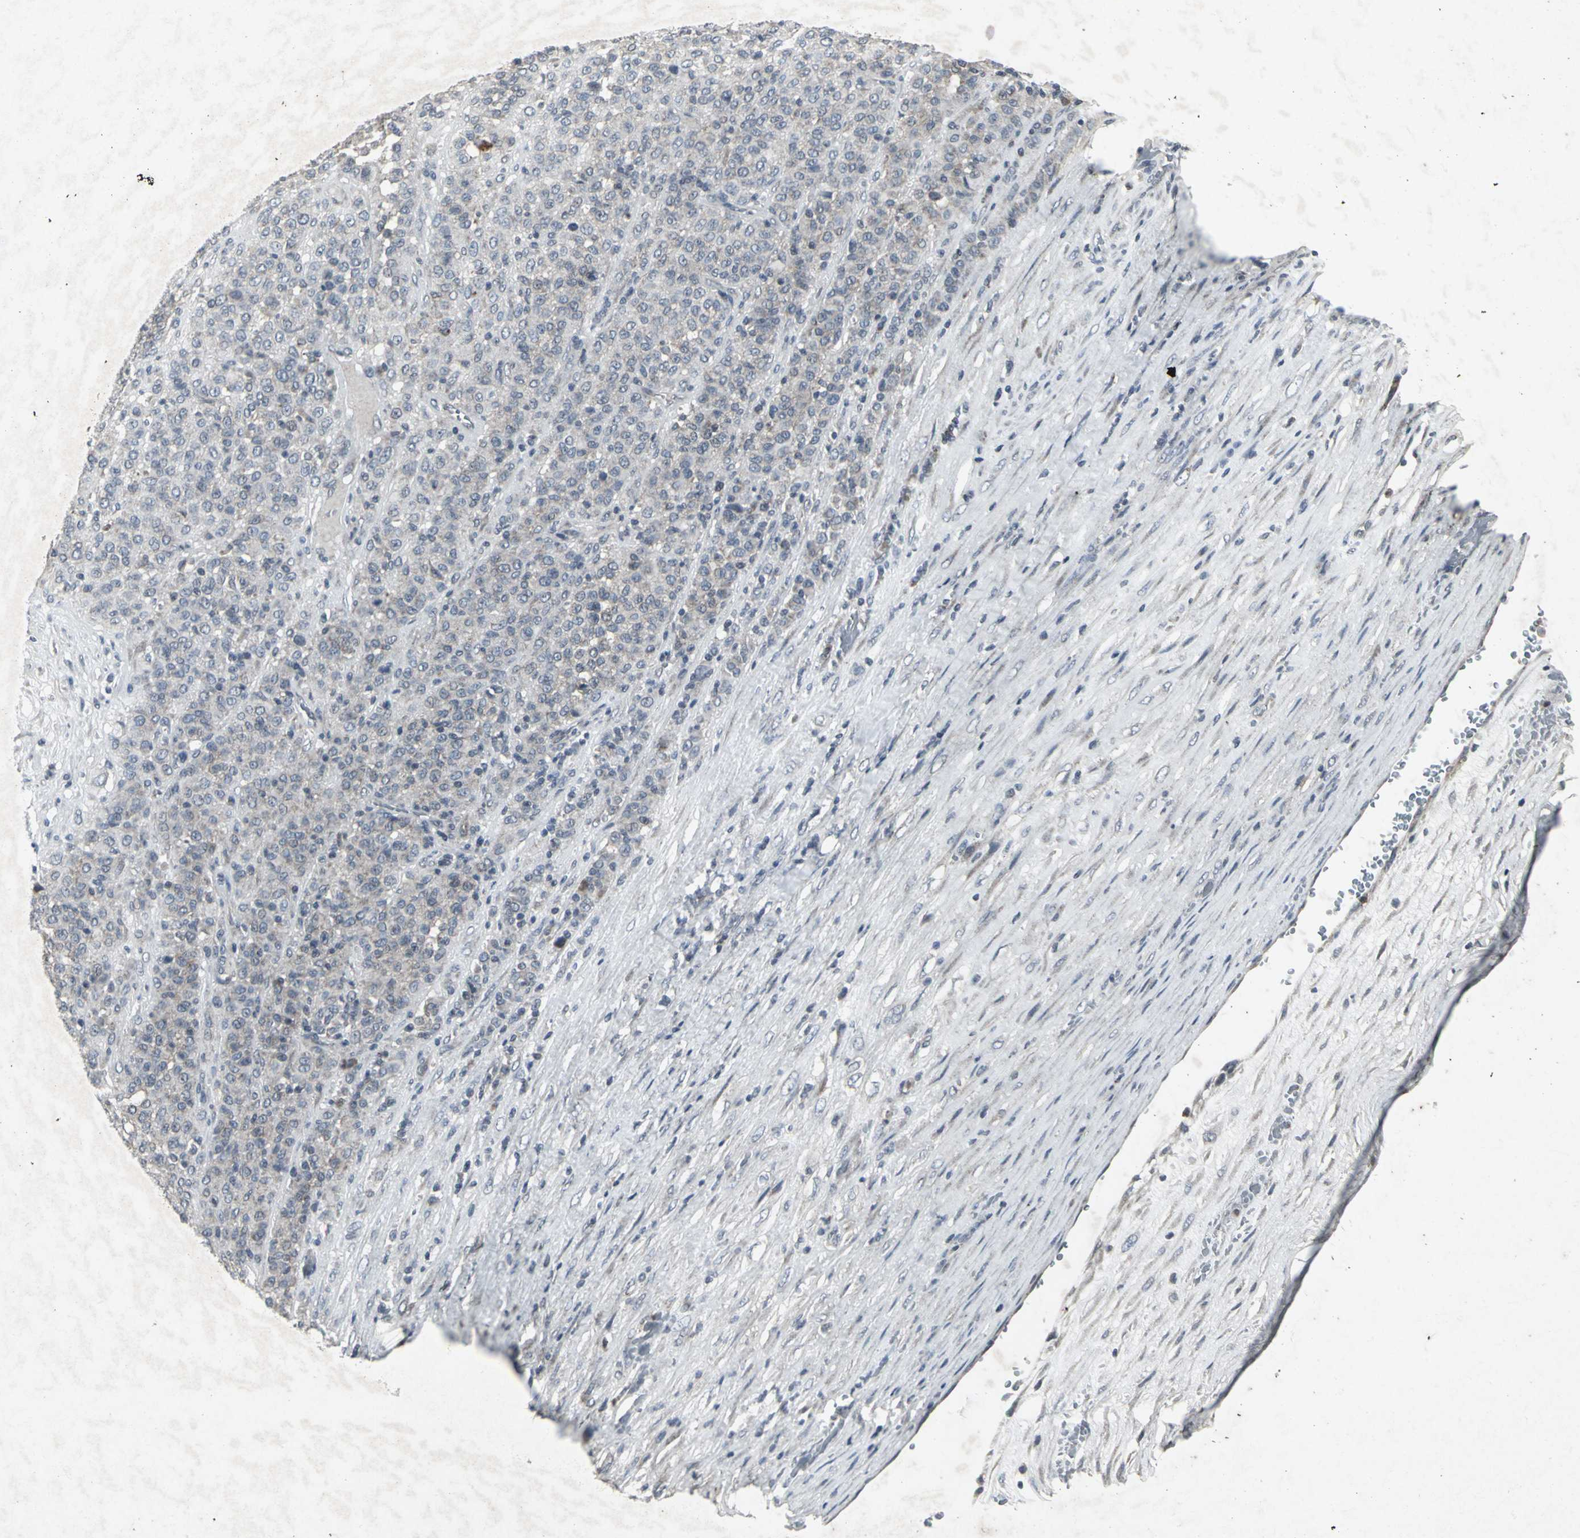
{"staining": {"intensity": "weak", "quantity": "<25%", "location": "cytoplasmic/membranous"}, "tissue": "melanoma", "cell_type": "Tumor cells", "image_type": "cancer", "snomed": [{"axis": "morphology", "description": "Malignant melanoma, Metastatic site"}, {"axis": "topography", "description": "Pancreas"}], "caption": "DAB (3,3'-diaminobenzidine) immunohistochemical staining of malignant melanoma (metastatic site) demonstrates no significant positivity in tumor cells.", "gene": "BMP4", "patient": {"sex": "female", "age": 30}}